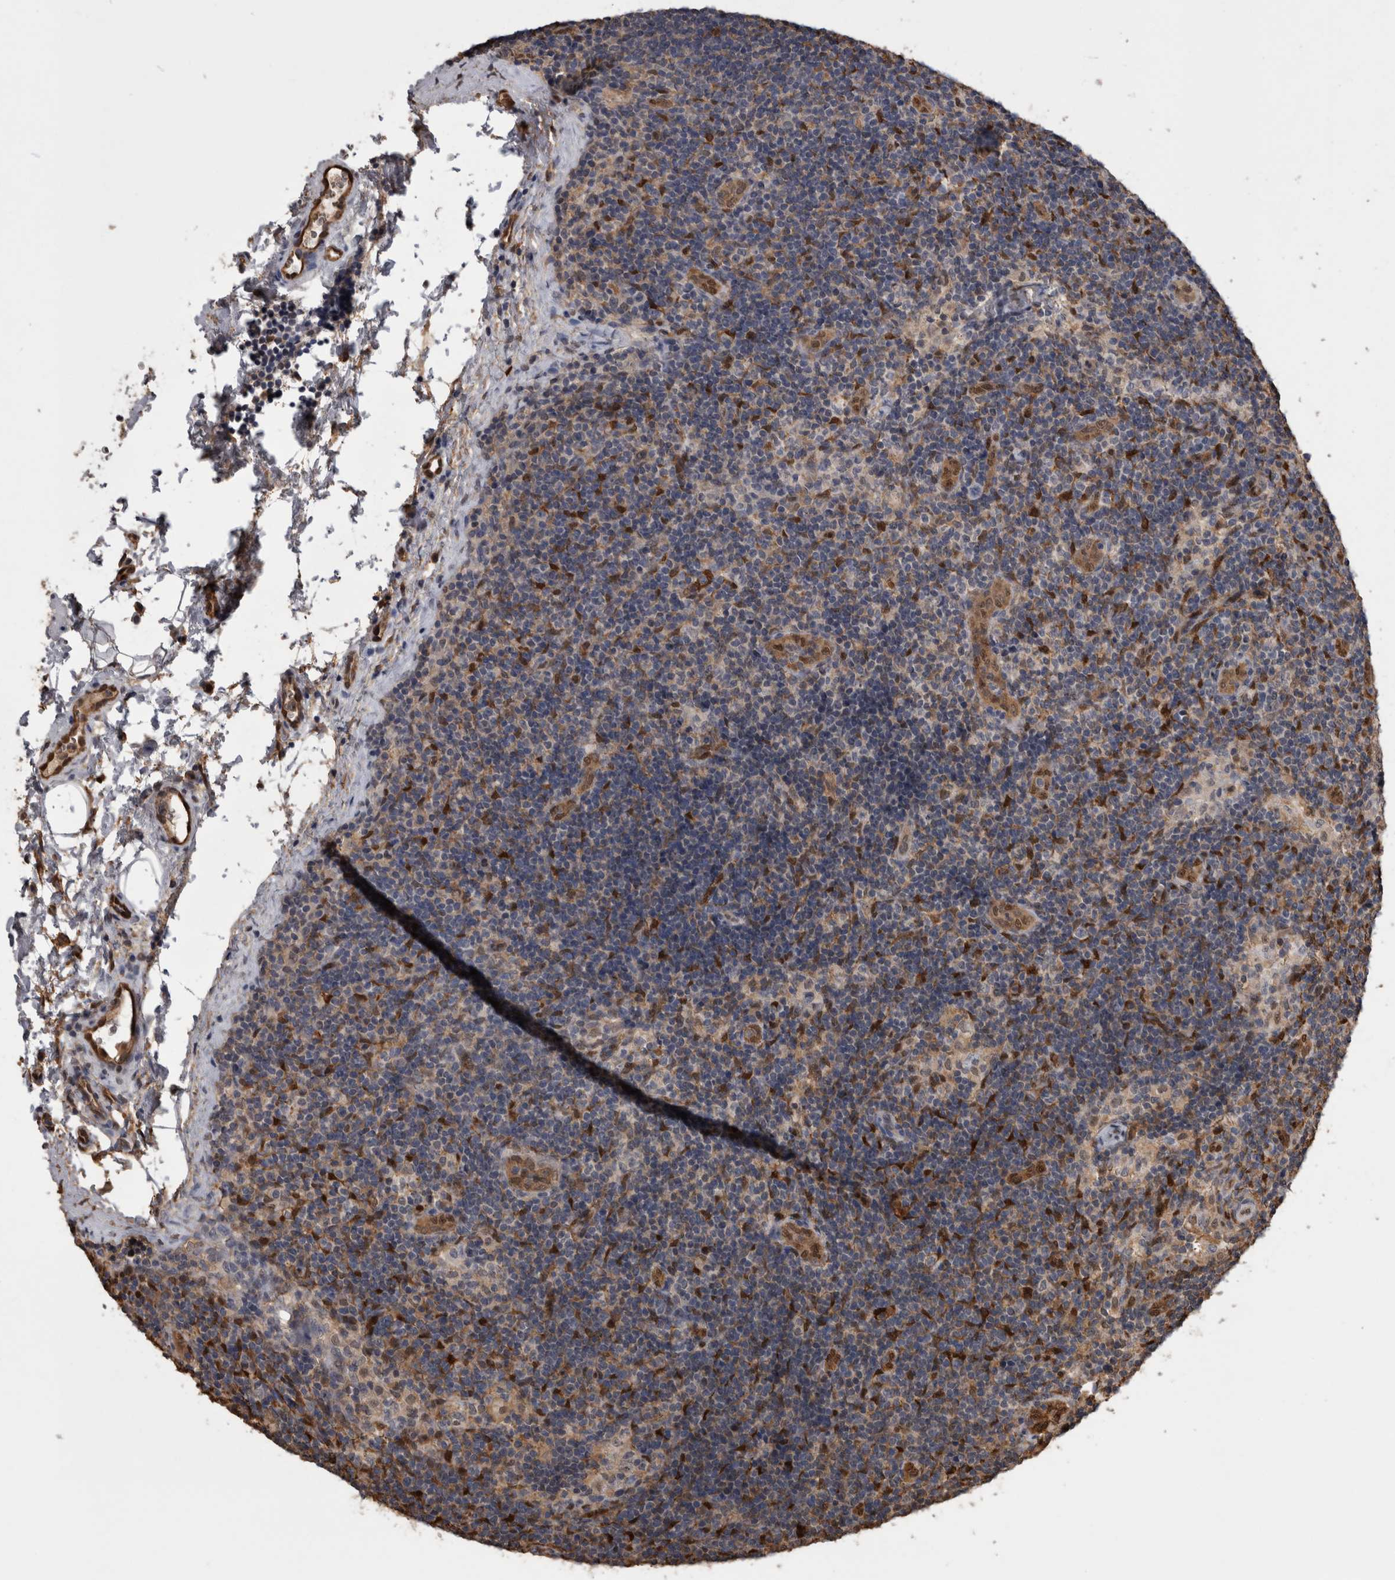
{"staining": {"intensity": "weak", "quantity": ">75%", "location": "cytoplasmic/membranous,nuclear"}, "tissue": "lymph node", "cell_type": "Germinal center cells", "image_type": "normal", "snomed": [{"axis": "morphology", "description": "Normal tissue, NOS"}, {"axis": "topography", "description": "Lymph node"}], "caption": "Immunohistochemistry image of unremarkable lymph node stained for a protein (brown), which exhibits low levels of weak cytoplasmic/membranous,nuclear expression in about >75% of germinal center cells.", "gene": "LXN", "patient": {"sex": "female", "age": 22}}